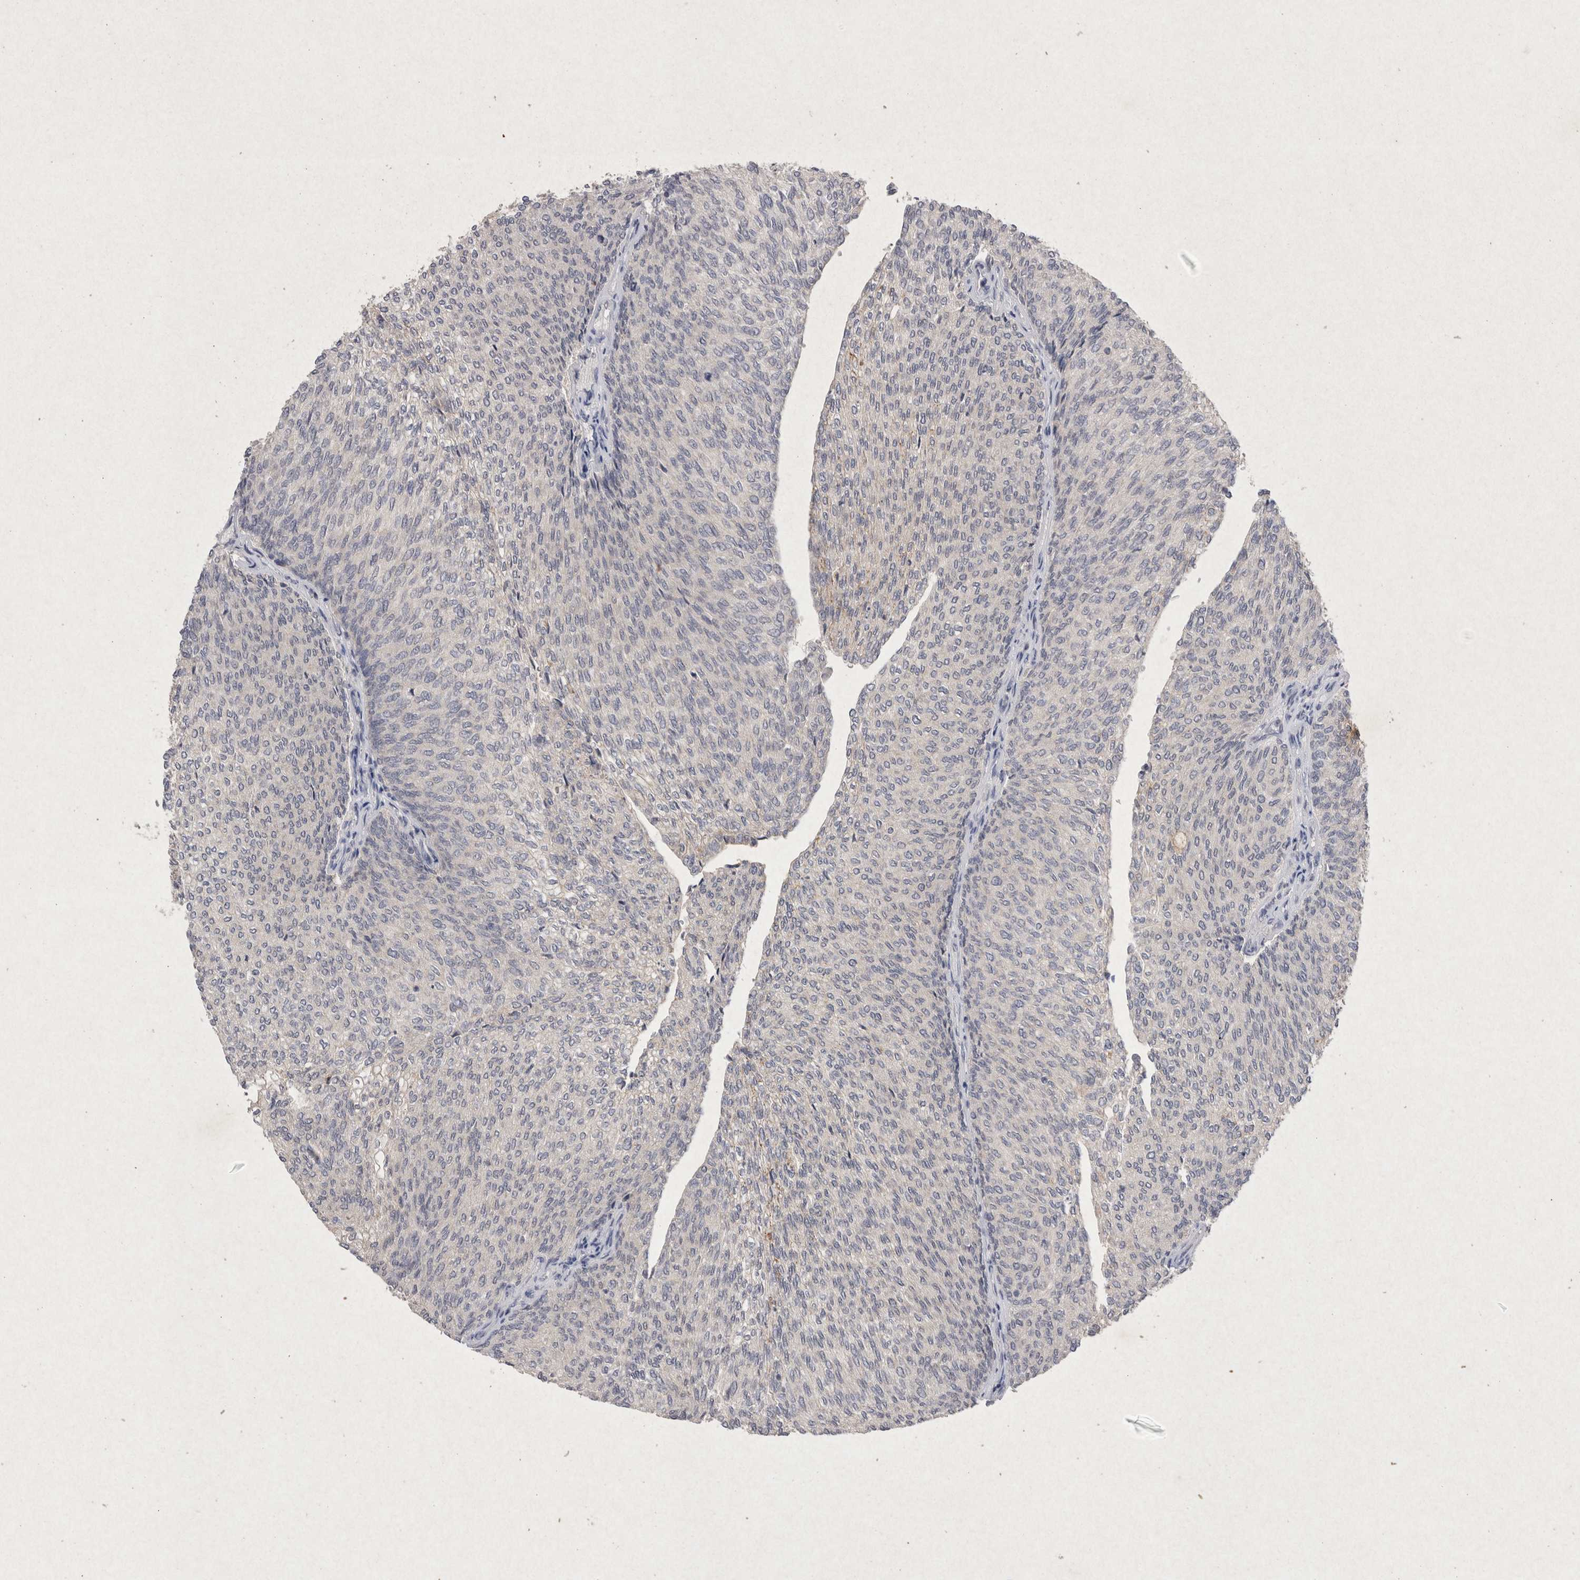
{"staining": {"intensity": "negative", "quantity": "none", "location": "none"}, "tissue": "urothelial cancer", "cell_type": "Tumor cells", "image_type": "cancer", "snomed": [{"axis": "morphology", "description": "Urothelial carcinoma, Low grade"}, {"axis": "topography", "description": "Urinary bladder"}], "caption": "DAB (3,3'-diaminobenzidine) immunohistochemical staining of human urothelial cancer displays no significant expression in tumor cells.", "gene": "RASSF3", "patient": {"sex": "female", "age": 79}}